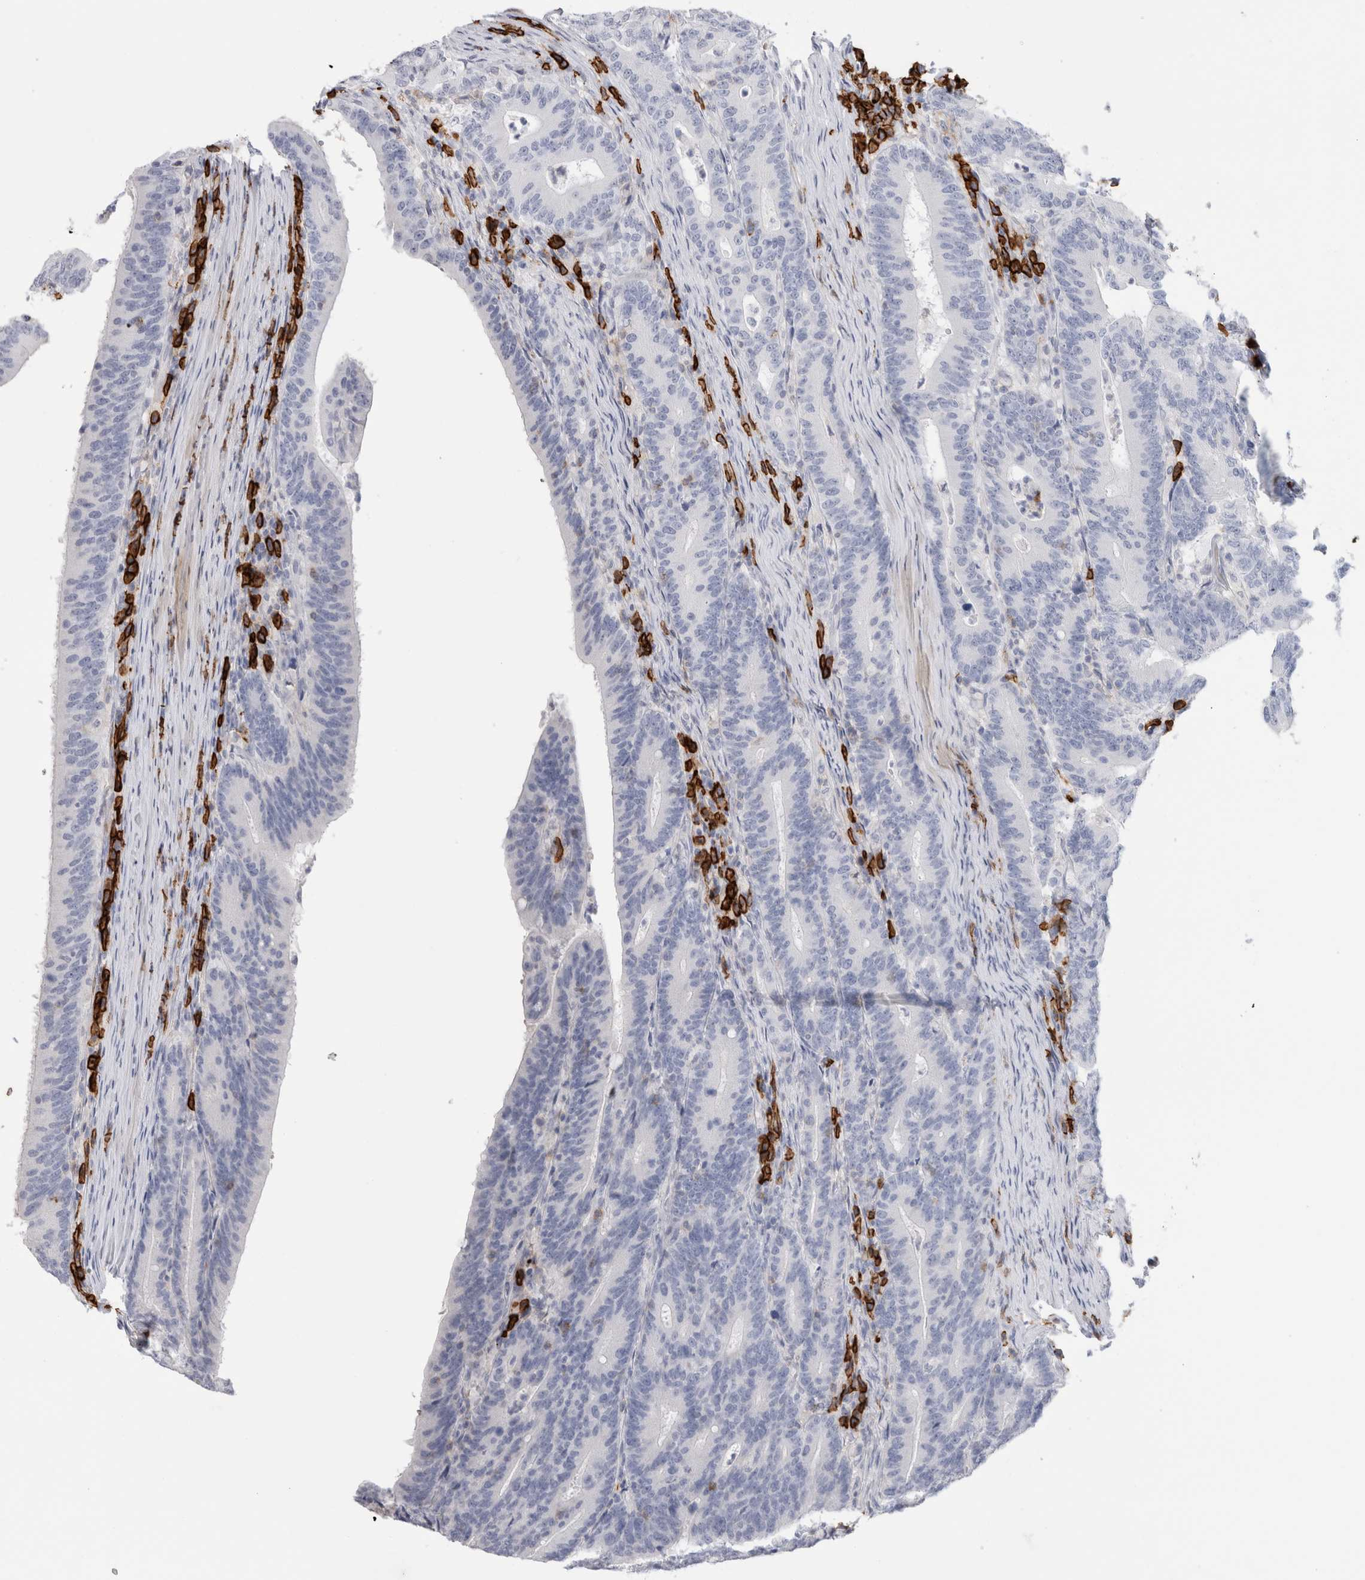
{"staining": {"intensity": "negative", "quantity": "none", "location": "none"}, "tissue": "colorectal cancer", "cell_type": "Tumor cells", "image_type": "cancer", "snomed": [{"axis": "morphology", "description": "Adenocarcinoma, NOS"}, {"axis": "topography", "description": "Colon"}], "caption": "Protein analysis of colorectal adenocarcinoma exhibits no significant positivity in tumor cells.", "gene": "CD38", "patient": {"sex": "female", "age": 66}}